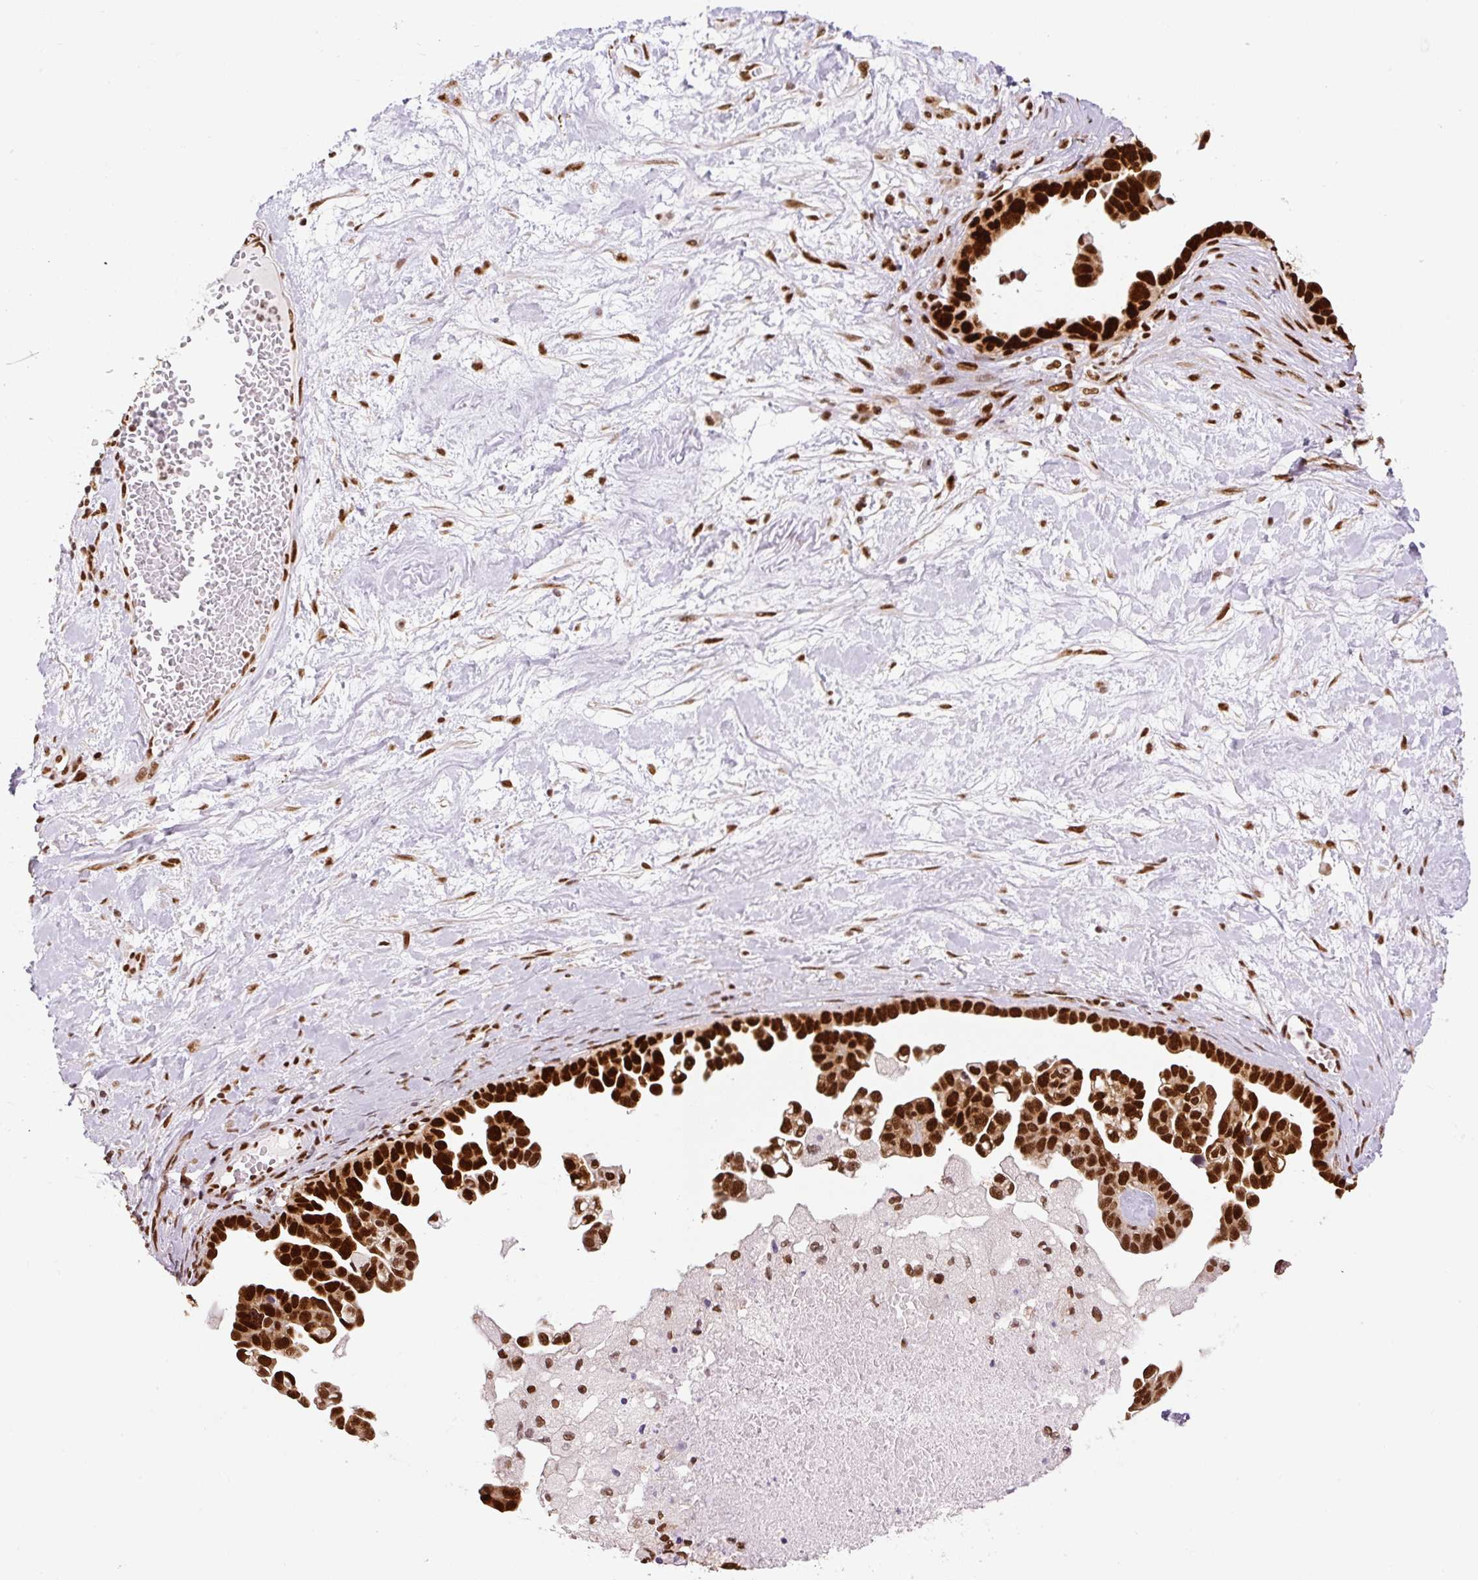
{"staining": {"intensity": "strong", "quantity": ">75%", "location": "nuclear"}, "tissue": "ovarian cancer", "cell_type": "Tumor cells", "image_type": "cancer", "snomed": [{"axis": "morphology", "description": "Cystadenocarcinoma, serous, NOS"}, {"axis": "topography", "description": "Ovary"}], "caption": "Brown immunohistochemical staining in human ovarian cancer demonstrates strong nuclear expression in approximately >75% of tumor cells.", "gene": "FUS", "patient": {"sex": "female", "age": 54}}